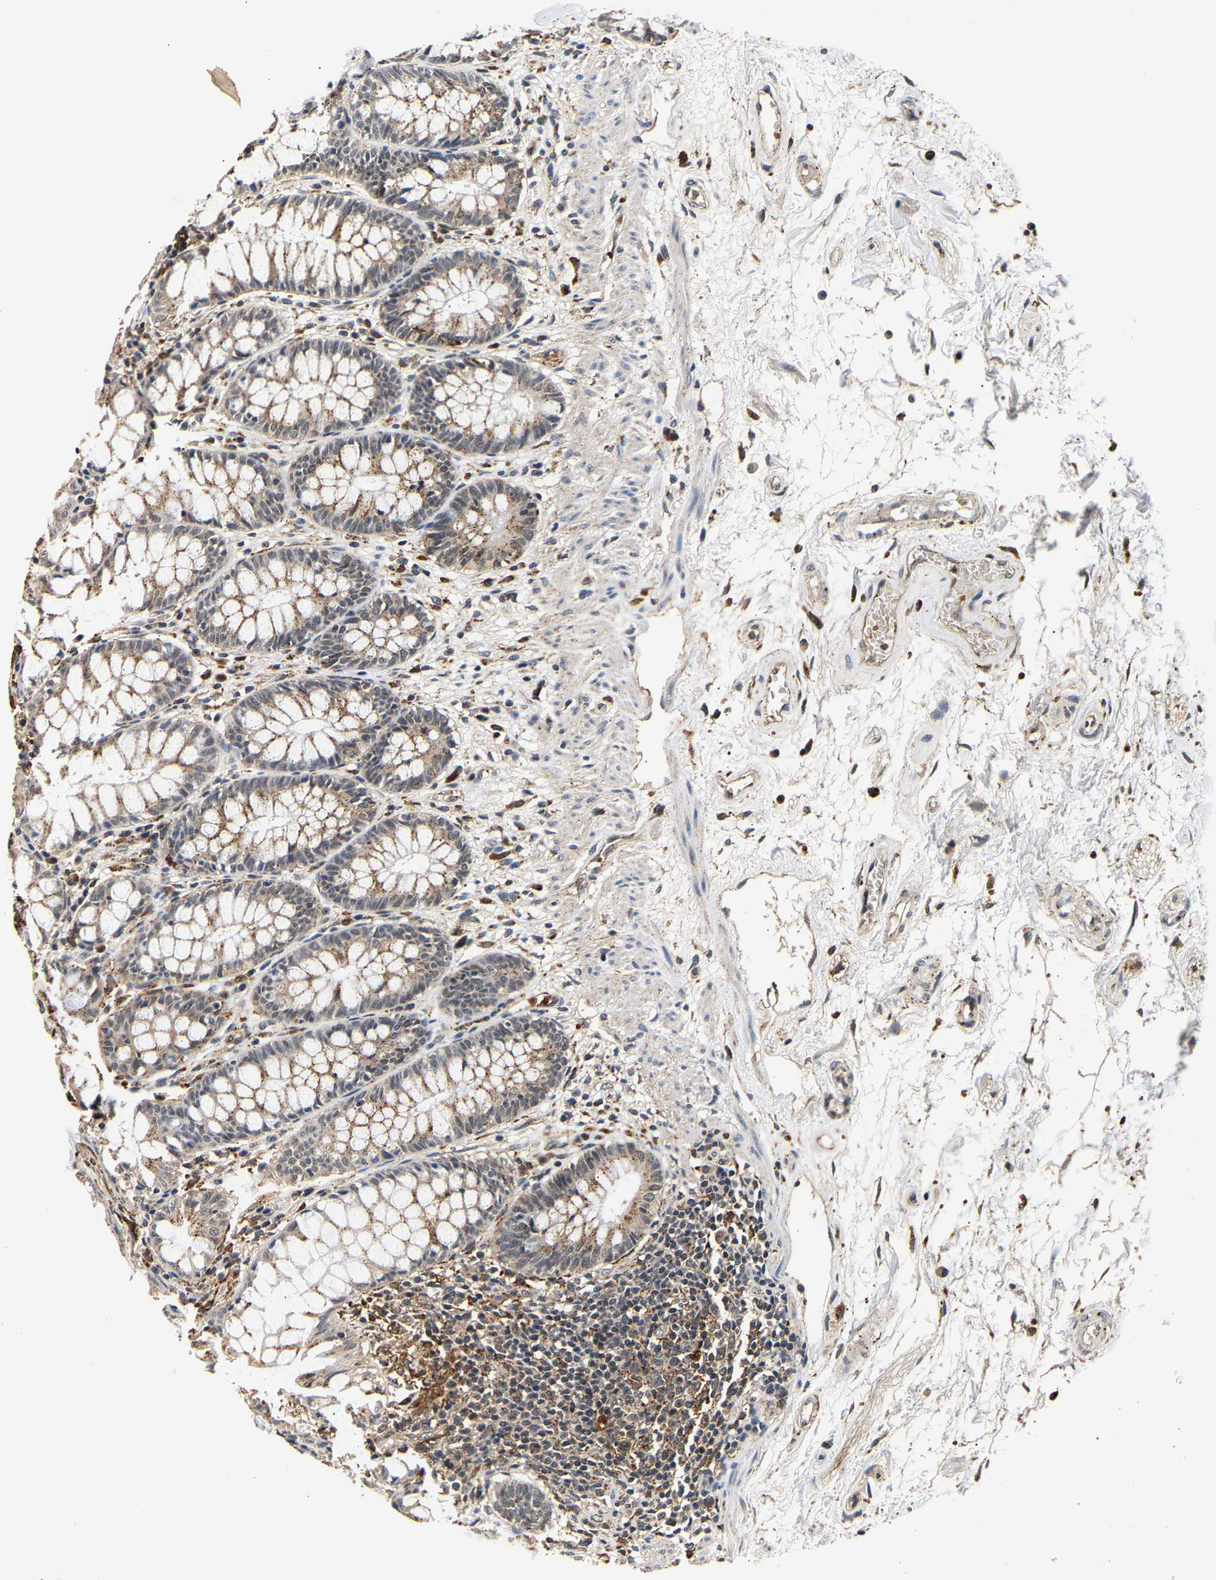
{"staining": {"intensity": "moderate", "quantity": ">75%", "location": "cytoplasmic/membranous"}, "tissue": "rectum", "cell_type": "Glandular cells", "image_type": "normal", "snomed": [{"axis": "morphology", "description": "Normal tissue, NOS"}, {"axis": "topography", "description": "Rectum"}], "caption": "Immunohistochemical staining of unremarkable human rectum exhibits medium levels of moderate cytoplasmic/membranous expression in about >75% of glandular cells. (IHC, brightfield microscopy, high magnification).", "gene": "SMU1", "patient": {"sex": "male", "age": 64}}